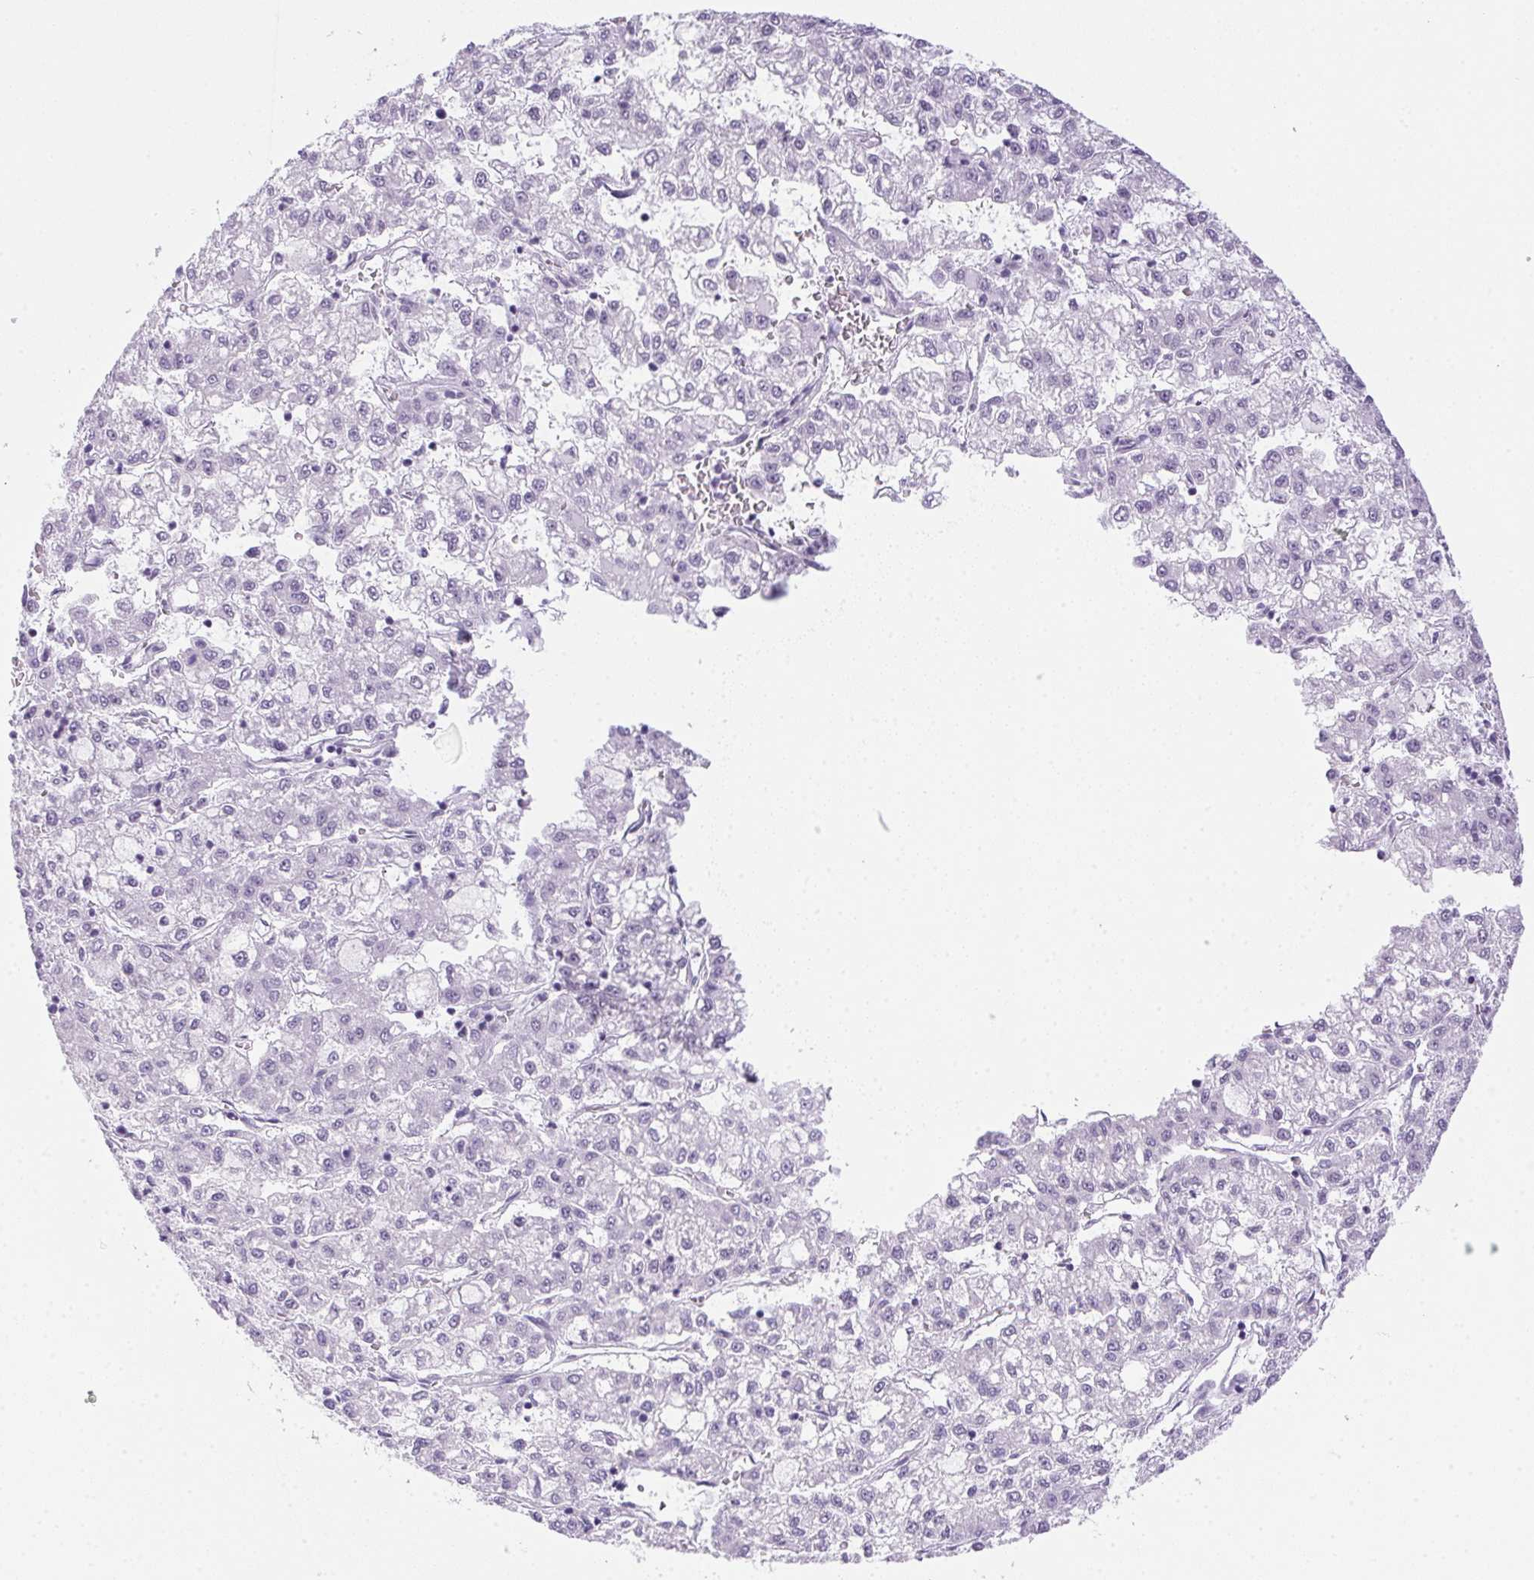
{"staining": {"intensity": "negative", "quantity": "none", "location": "none"}, "tissue": "liver cancer", "cell_type": "Tumor cells", "image_type": "cancer", "snomed": [{"axis": "morphology", "description": "Carcinoma, Hepatocellular, NOS"}, {"axis": "topography", "description": "Liver"}], "caption": "DAB immunohistochemical staining of human liver cancer (hepatocellular carcinoma) shows no significant expression in tumor cells. (DAB immunohistochemistry, high magnification).", "gene": "POPDC2", "patient": {"sex": "male", "age": 40}}